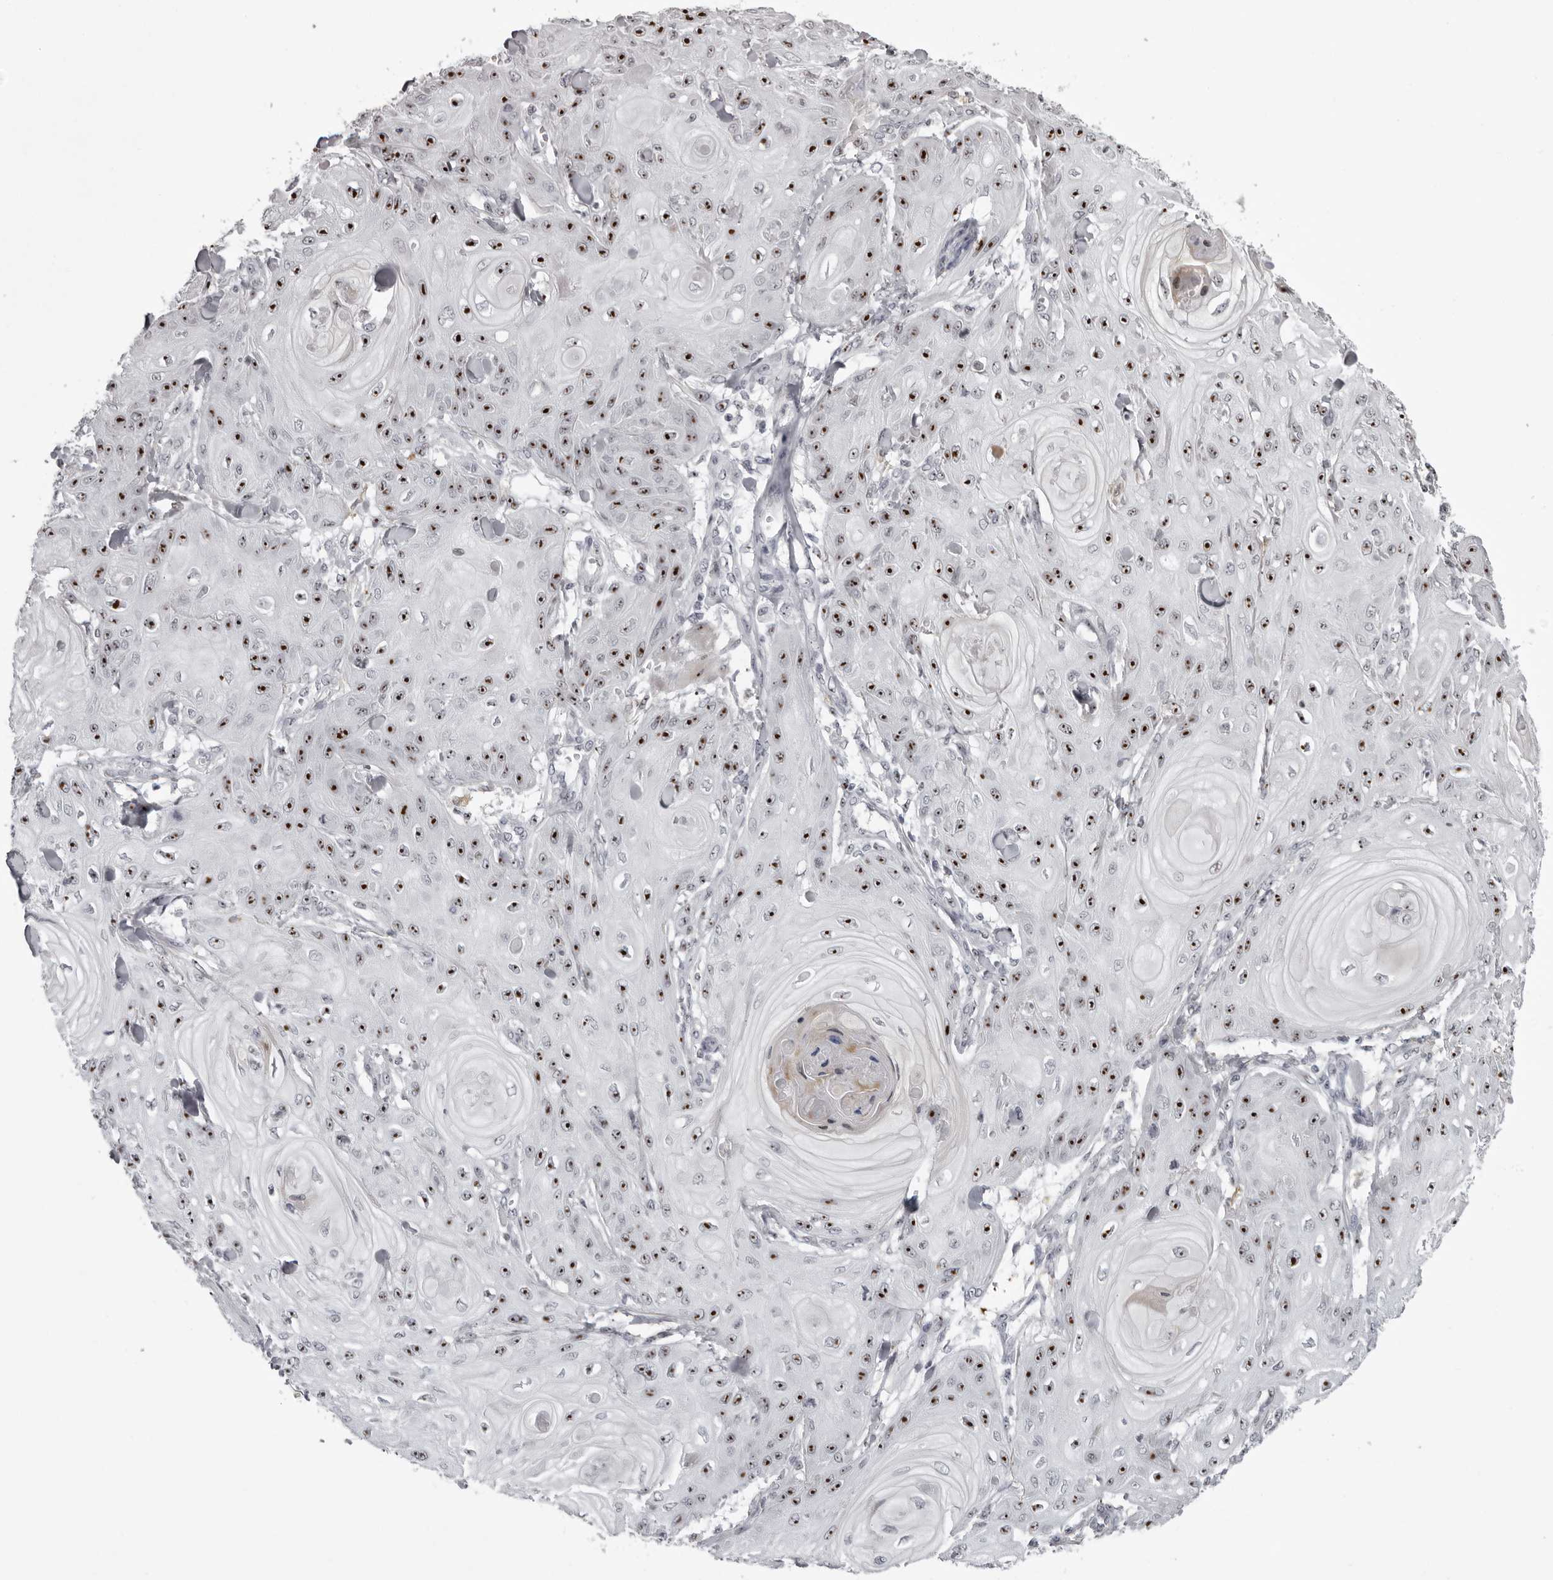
{"staining": {"intensity": "strong", "quantity": ">75%", "location": "nuclear"}, "tissue": "skin cancer", "cell_type": "Tumor cells", "image_type": "cancer", "snomed": [{"axis": "morphology", "description": "Squamous cell carcinoma, NOS"}, {"axis": "topography", "description": "Skin"}], "caption": "Strong nuclear staining for a protein is appreciated in approximately >75% of tumor cells of skin squamous cell carcinoma using immunohistochemistry (IHC).", "gene": "HELZ", "patient": {"sex": "male", "age": 74}}